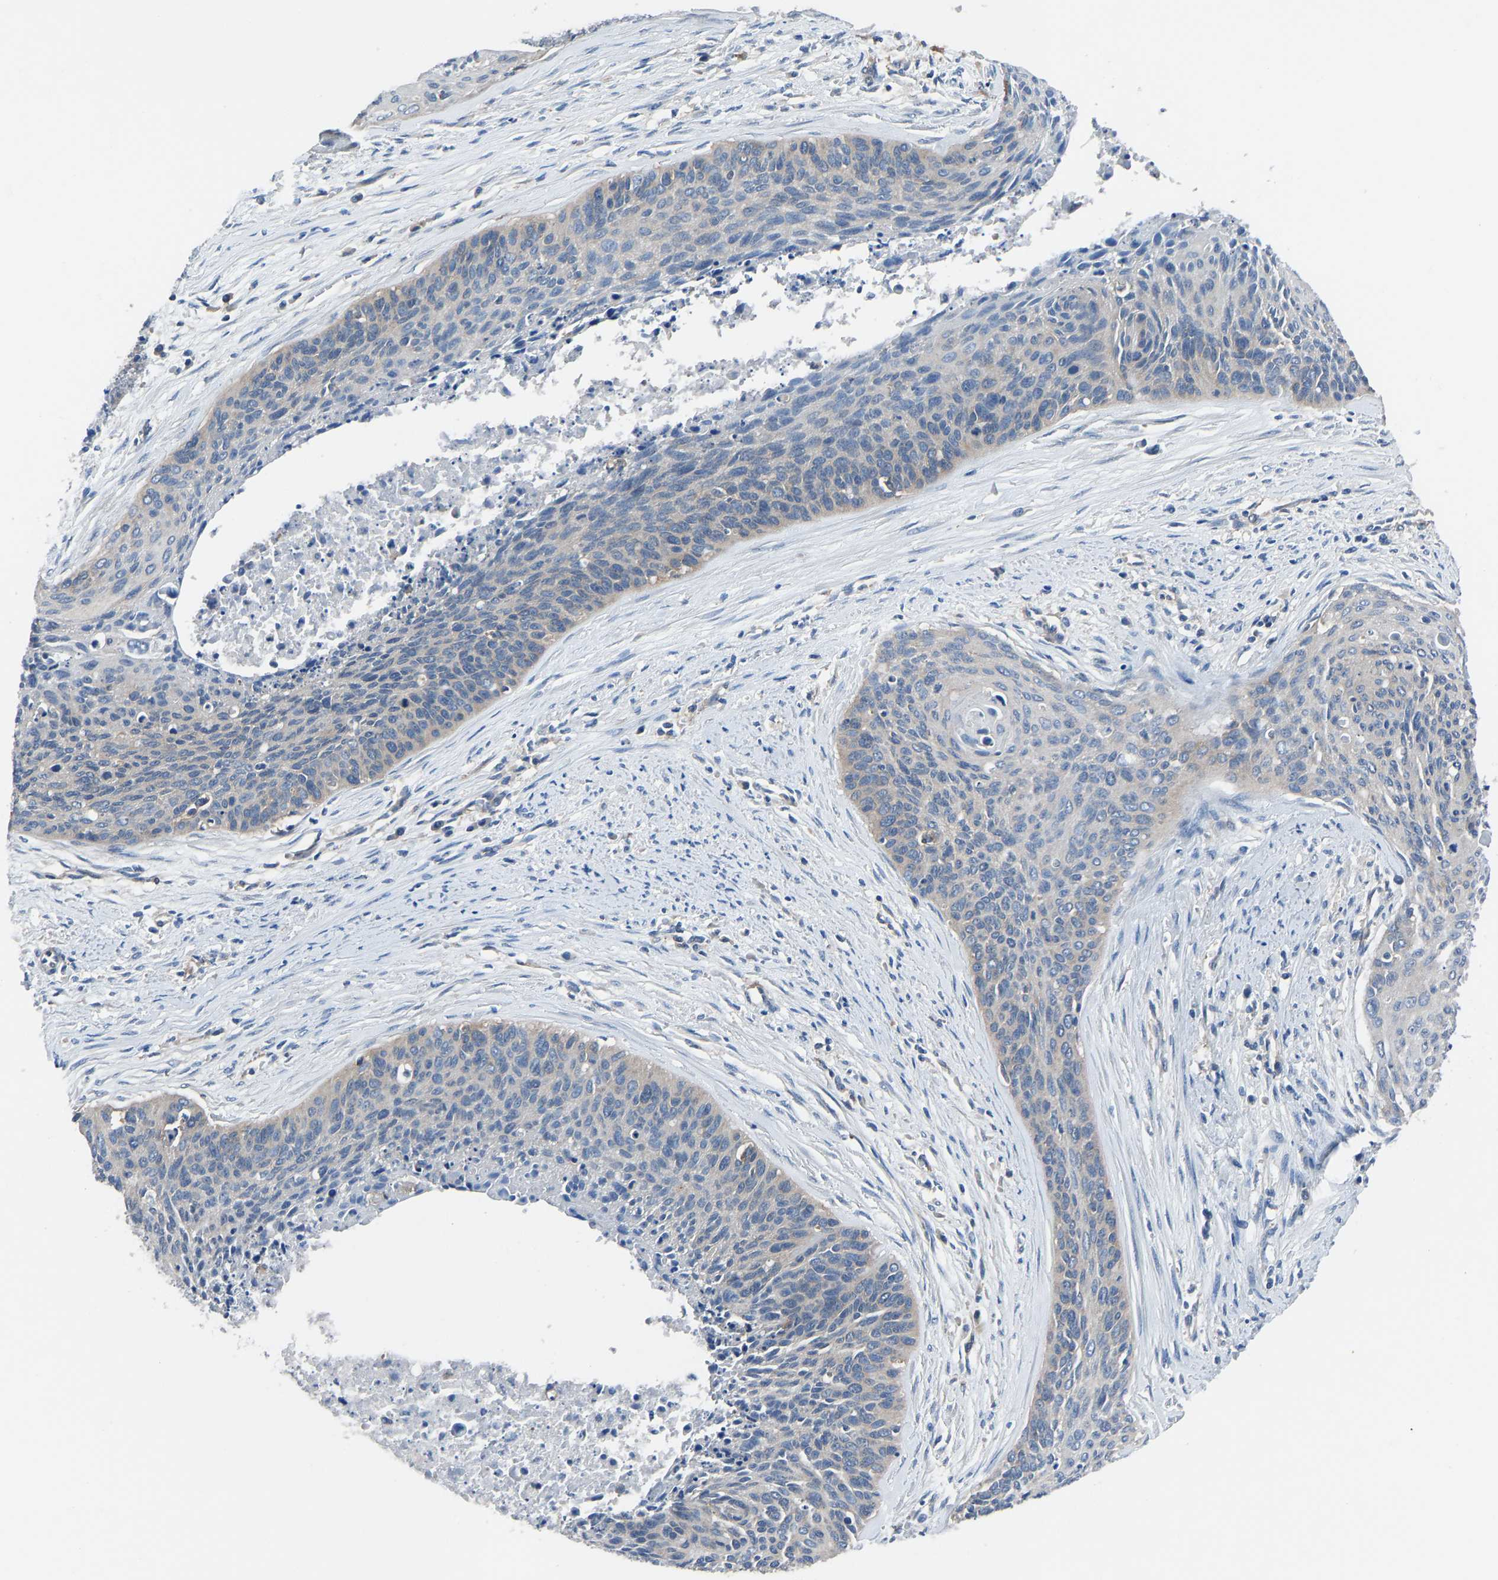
{"staining": {"intensity": "negative", "quantity": "none", "location": "none"}, "tissue": "cervical cancer", "cell_type": "Tumor cells", "image_type": "cancer", "snomed": [{"axis": "morphology", "description": "Squamous cell carcinoma, NOS"}, {"axis": "topography", "description": "Cervix"}], "caption": "High power microscopy histopathology image of an IHC histopathology image of cervical cancer, revealing no significant positivity in tumor cells.", "gene": "PRKAR1A", "patient": {"sex": "female", "age": 55}}